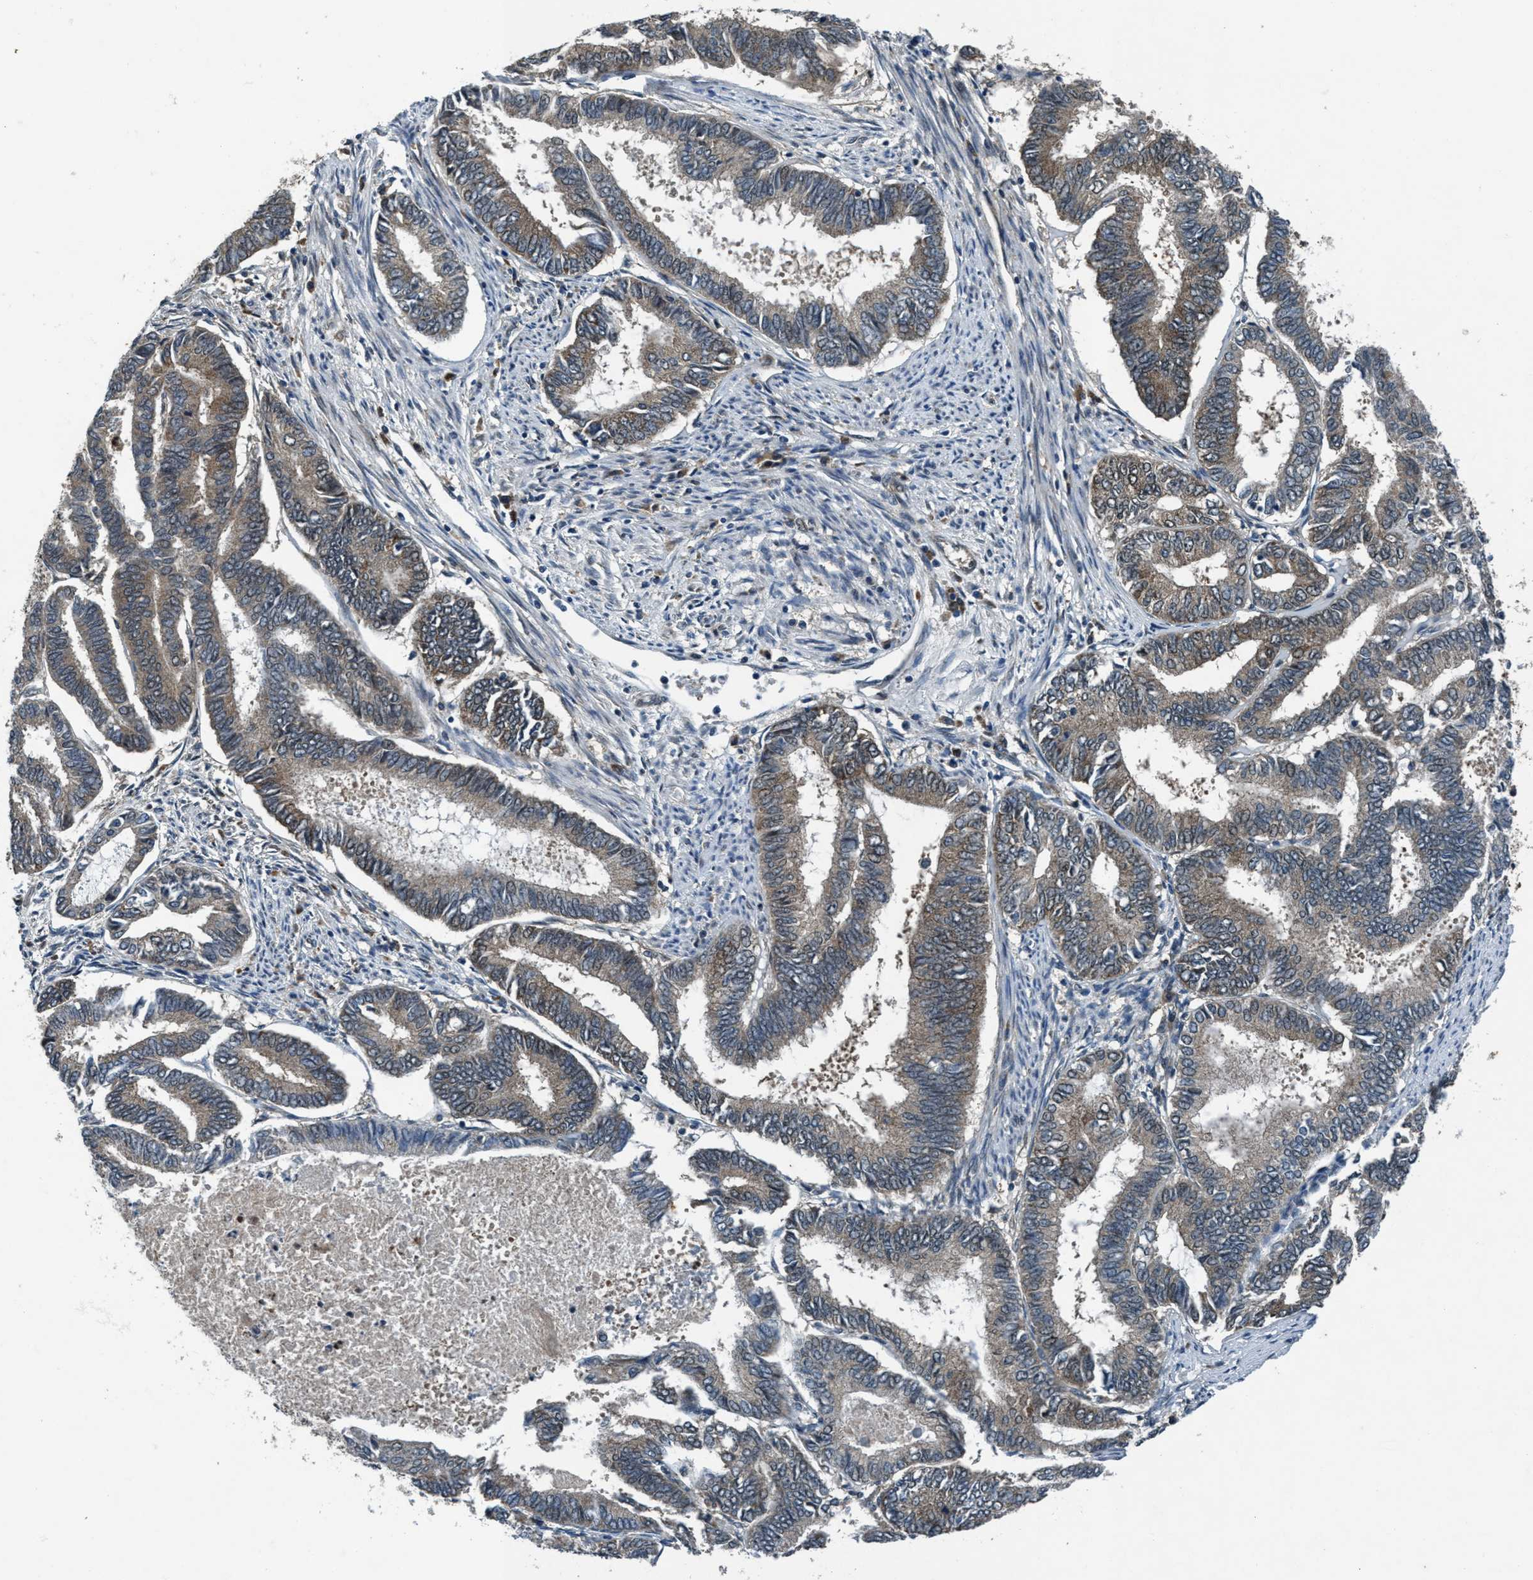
{"staining": {"intensity": "weak", "quantity": ">75%", "location": "cytoplasmic/membranous"}, "tissue": "endometrial cancer", "cell_type": "Tumor cells", "image_type": "cancer", "snomed": [{"axis": "morphology", "description": "Adenocarcinoma, NOS"}, {"axis": "topography", "description": "Endometrium"}], "caption": "Immunohistochemical staining of adenocarcinoma (endometrial) shows low levels of weak cytoplasmic/membranous protein staining in about >75% of tumor cells.", "gene": "AKT1S1", "patient": {"sex": "female", "age": 86}}